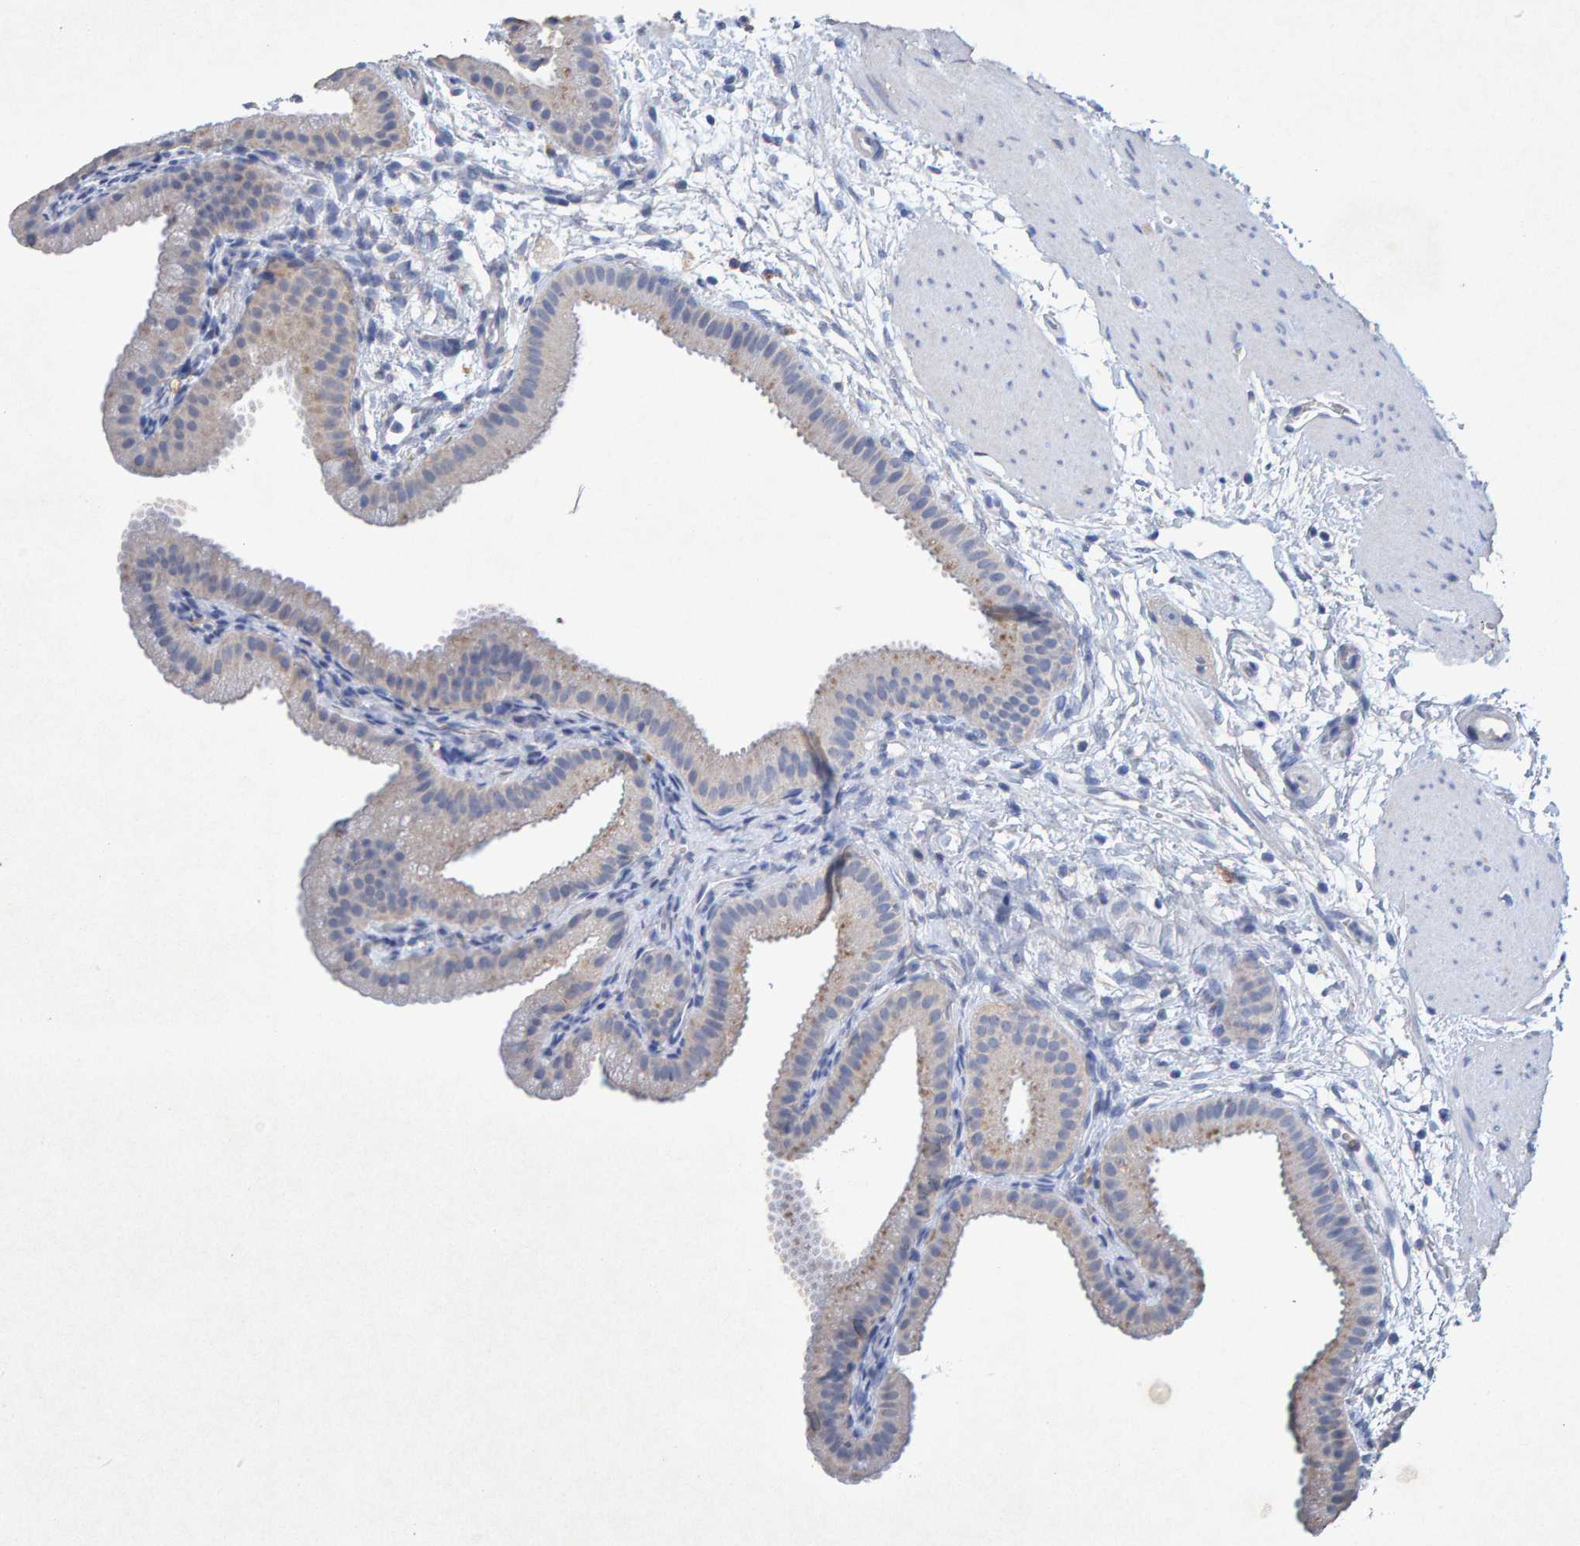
{"staining": {"intensity": "weak", "quantity": "<25%", "location": "cytoplasmic/membranous"}, "tissue": "gallbladder", "cell_type": "Glandular cells", "image_type": "normal", "snomed": [{"axis": "morphology", "description": "Normal tissue, NOS"}, {"axis": "topography", "description": "Gallbladder"}], "caption": "Unremarkable gallbladder was stained to show a protein in brown. There is no significant expression in glandular cells. (Brightfield microscopy of DAB IHC at high magnification).", "gene": "CTH", "patient": {"sex": "female", "age": 64}}